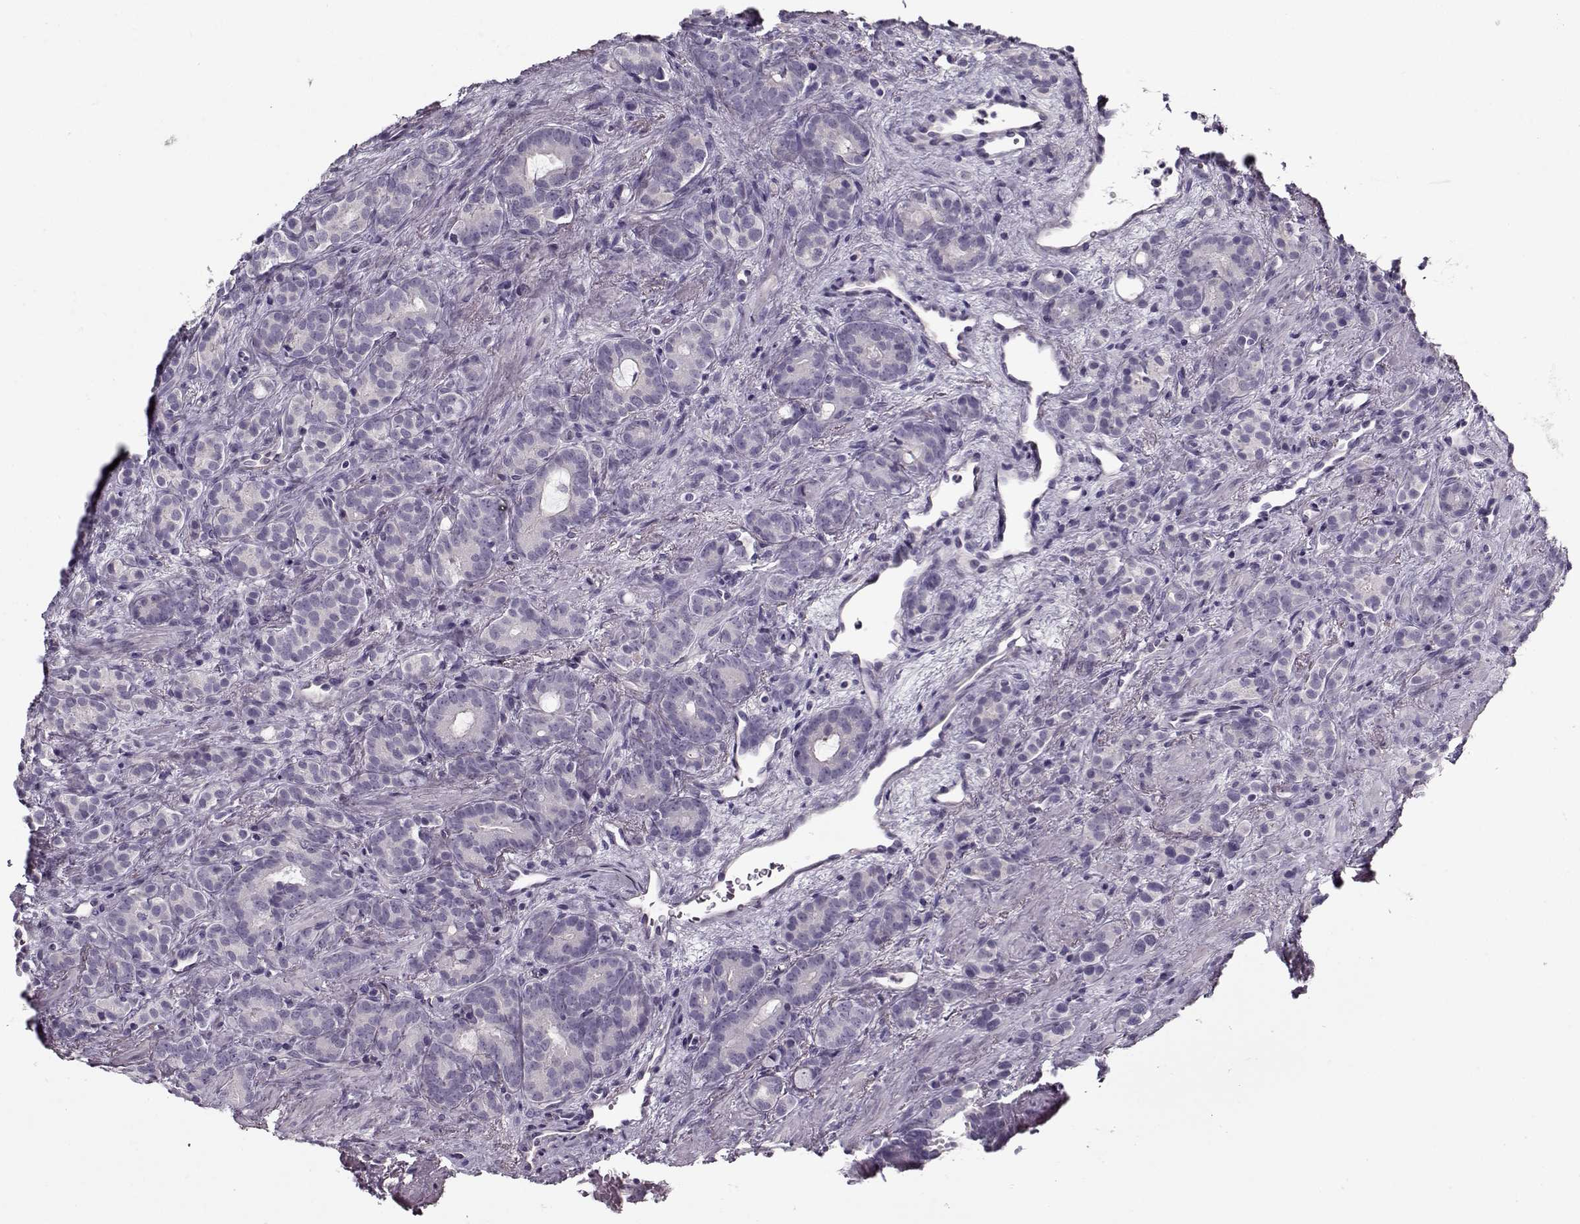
{"staining": {"intensity": "negative", "quantity": "none", "location": "none"}, "tissue": "prostate cancer", "cell_type": "Tumor cells", "image_type": "cancer", "snomed": [{"axis": "morphology", "description": "Adenocarcinoma, High grade"}, {"axis": "topography", "description": "Prostate"}], "caption": "IHC histopathology image of neoplastic tissue: human prostate adenocarcinoma (high-grade) stained with DAB (3,3'-diaminobenzidine) reveals no significant protein staining in tumor cells. (Brightfield microscopy of DAB IHC at high magnification).", "gene": "CCDC136", "patient": {"sex": "male", "age": 84}}